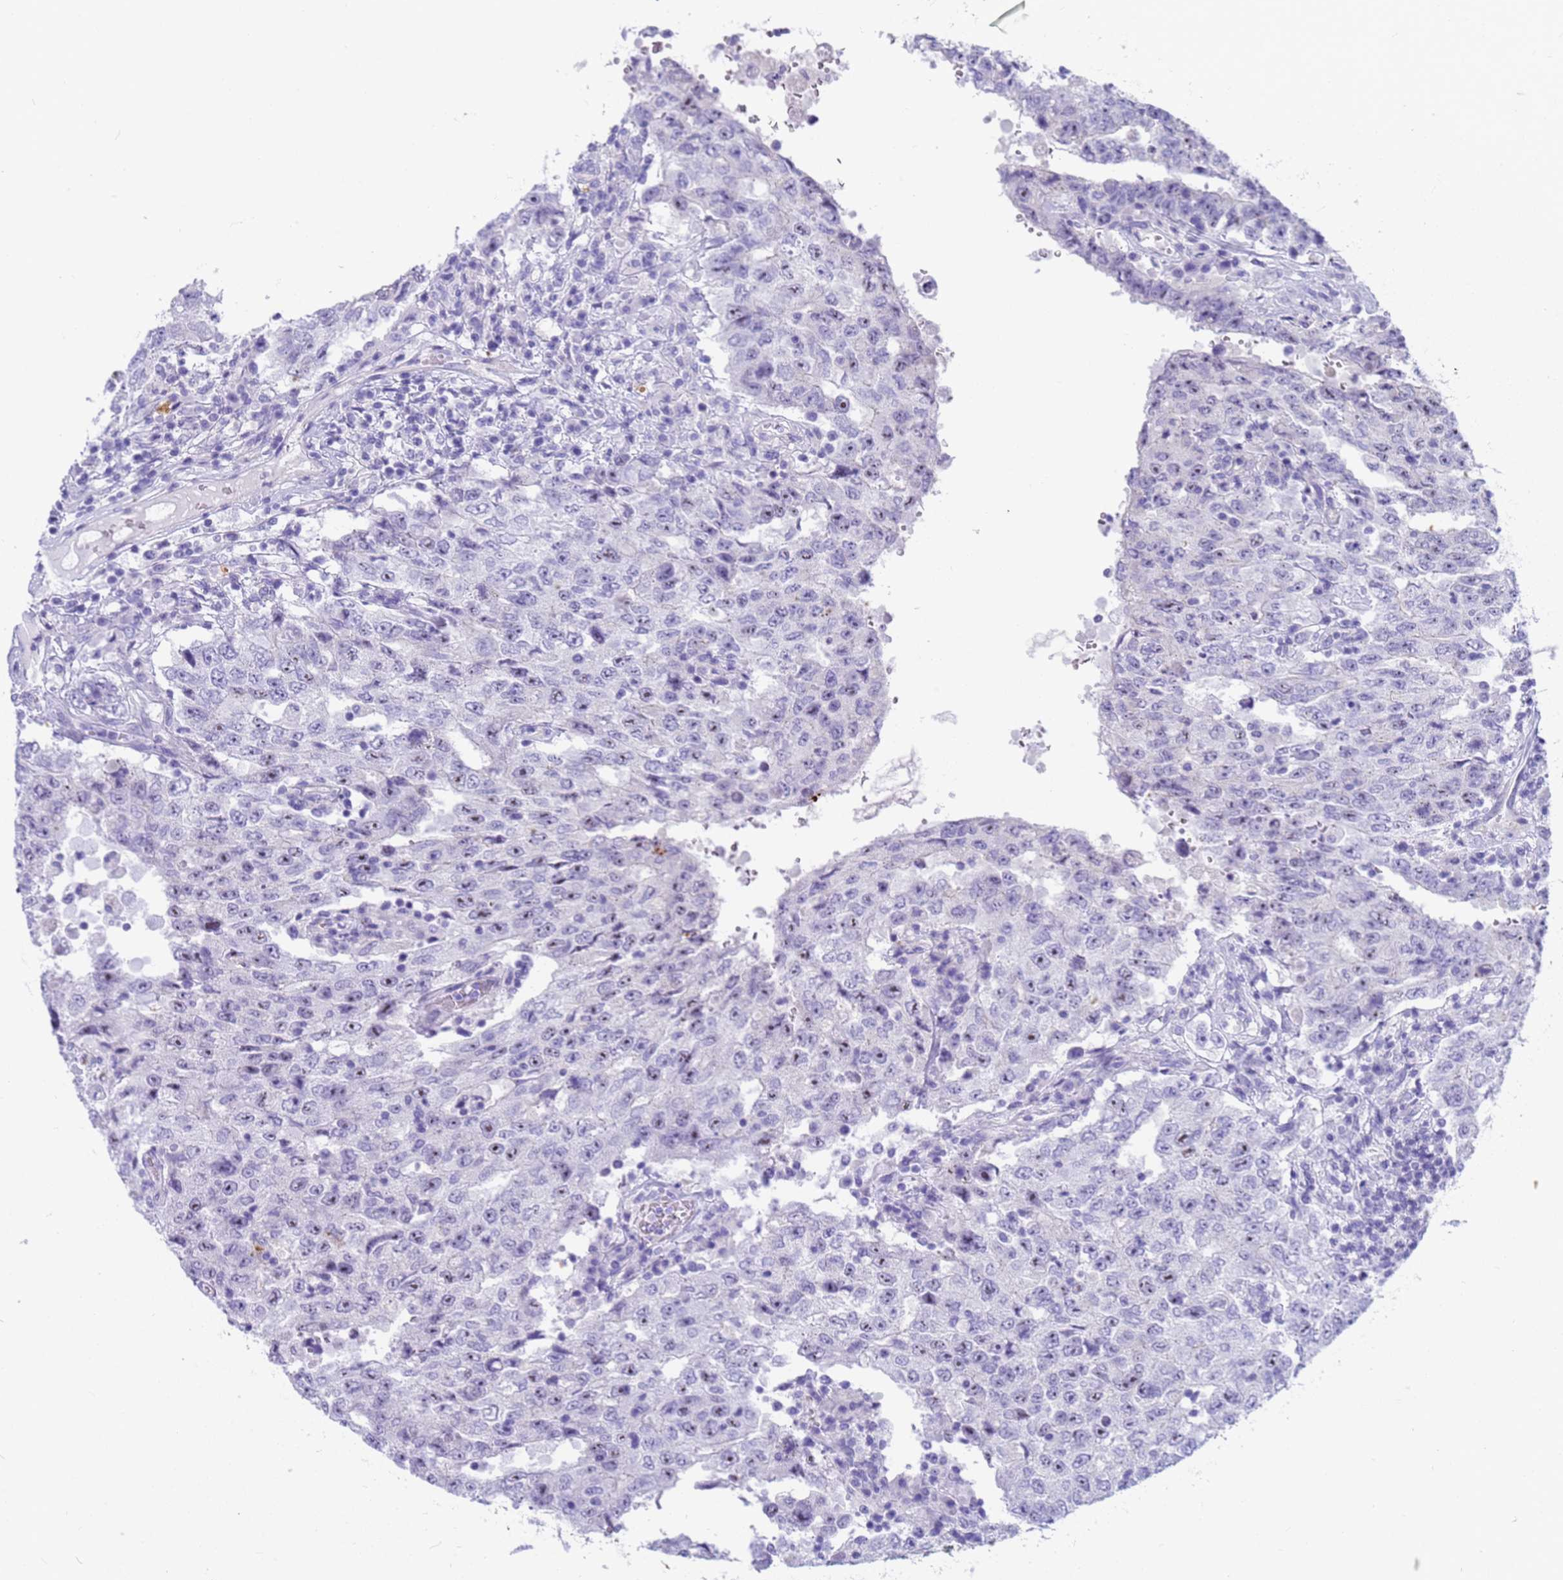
{"staining": {"intensity": "negative", "quantity": "none", "location": "none"}, "tissue": "testis cancer", "cell_type": "Tumor cells", "image_type": "cancer", "snomed": [{"axis": "morphology", "description": "Carcinoma, Embryonal, NOS"}, {"axis": "topography", "description": "Testis"}], "caption": "Immunohistochemistry (IHC) micrograph of neoplastic tissue: testis embryonal carcinoma stained with DAB (3,3'-diaminobenzidine) reveals no significant protein positivity in tumor cells.", "gene": "RNASE2", "patient": {"sex": "male", "age": 26}}